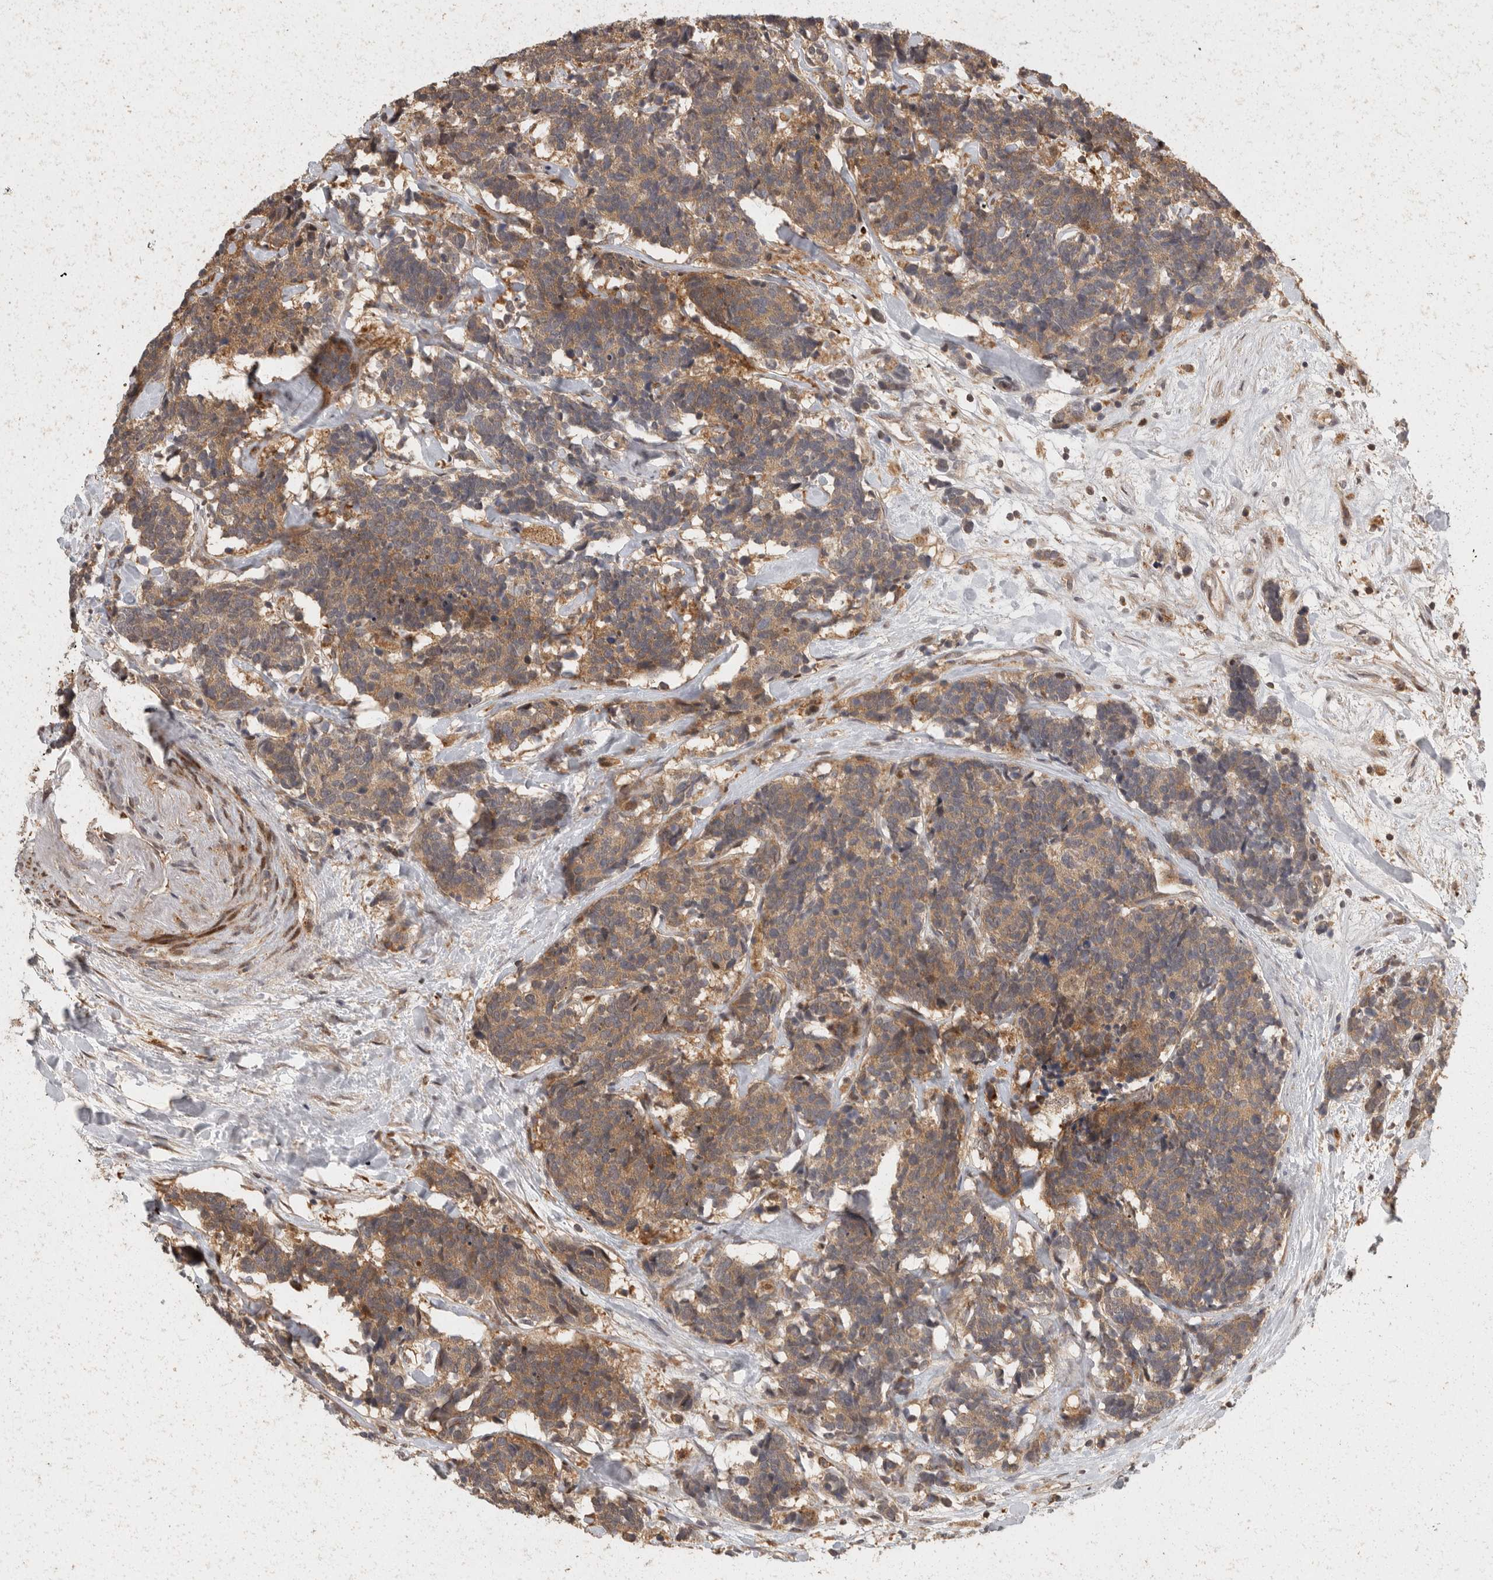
{"staining": {"intensity": "moderate", "quantity": ">75%", "location": "cytoplasmic/membranous"}, "tissue": "carcinoid", "cell_type": "Tumor cells", "image_type": "cancer", "snomed": [{"axis": "morphology", "description": "Carcinoma, NOS"}, {"axis": "morphology", "description": "Carcinoid, malignant, NOS"}, {"axis": "topography", "description": "Urinary bladder"}], "caption": "Tumor cells display medium levels of moderate cytoplasmic/membranous positivity in about >75% of cells in malignant carcinoid.", "gene": "SWT1", "patient": {"sex": "male", "age": 57}}